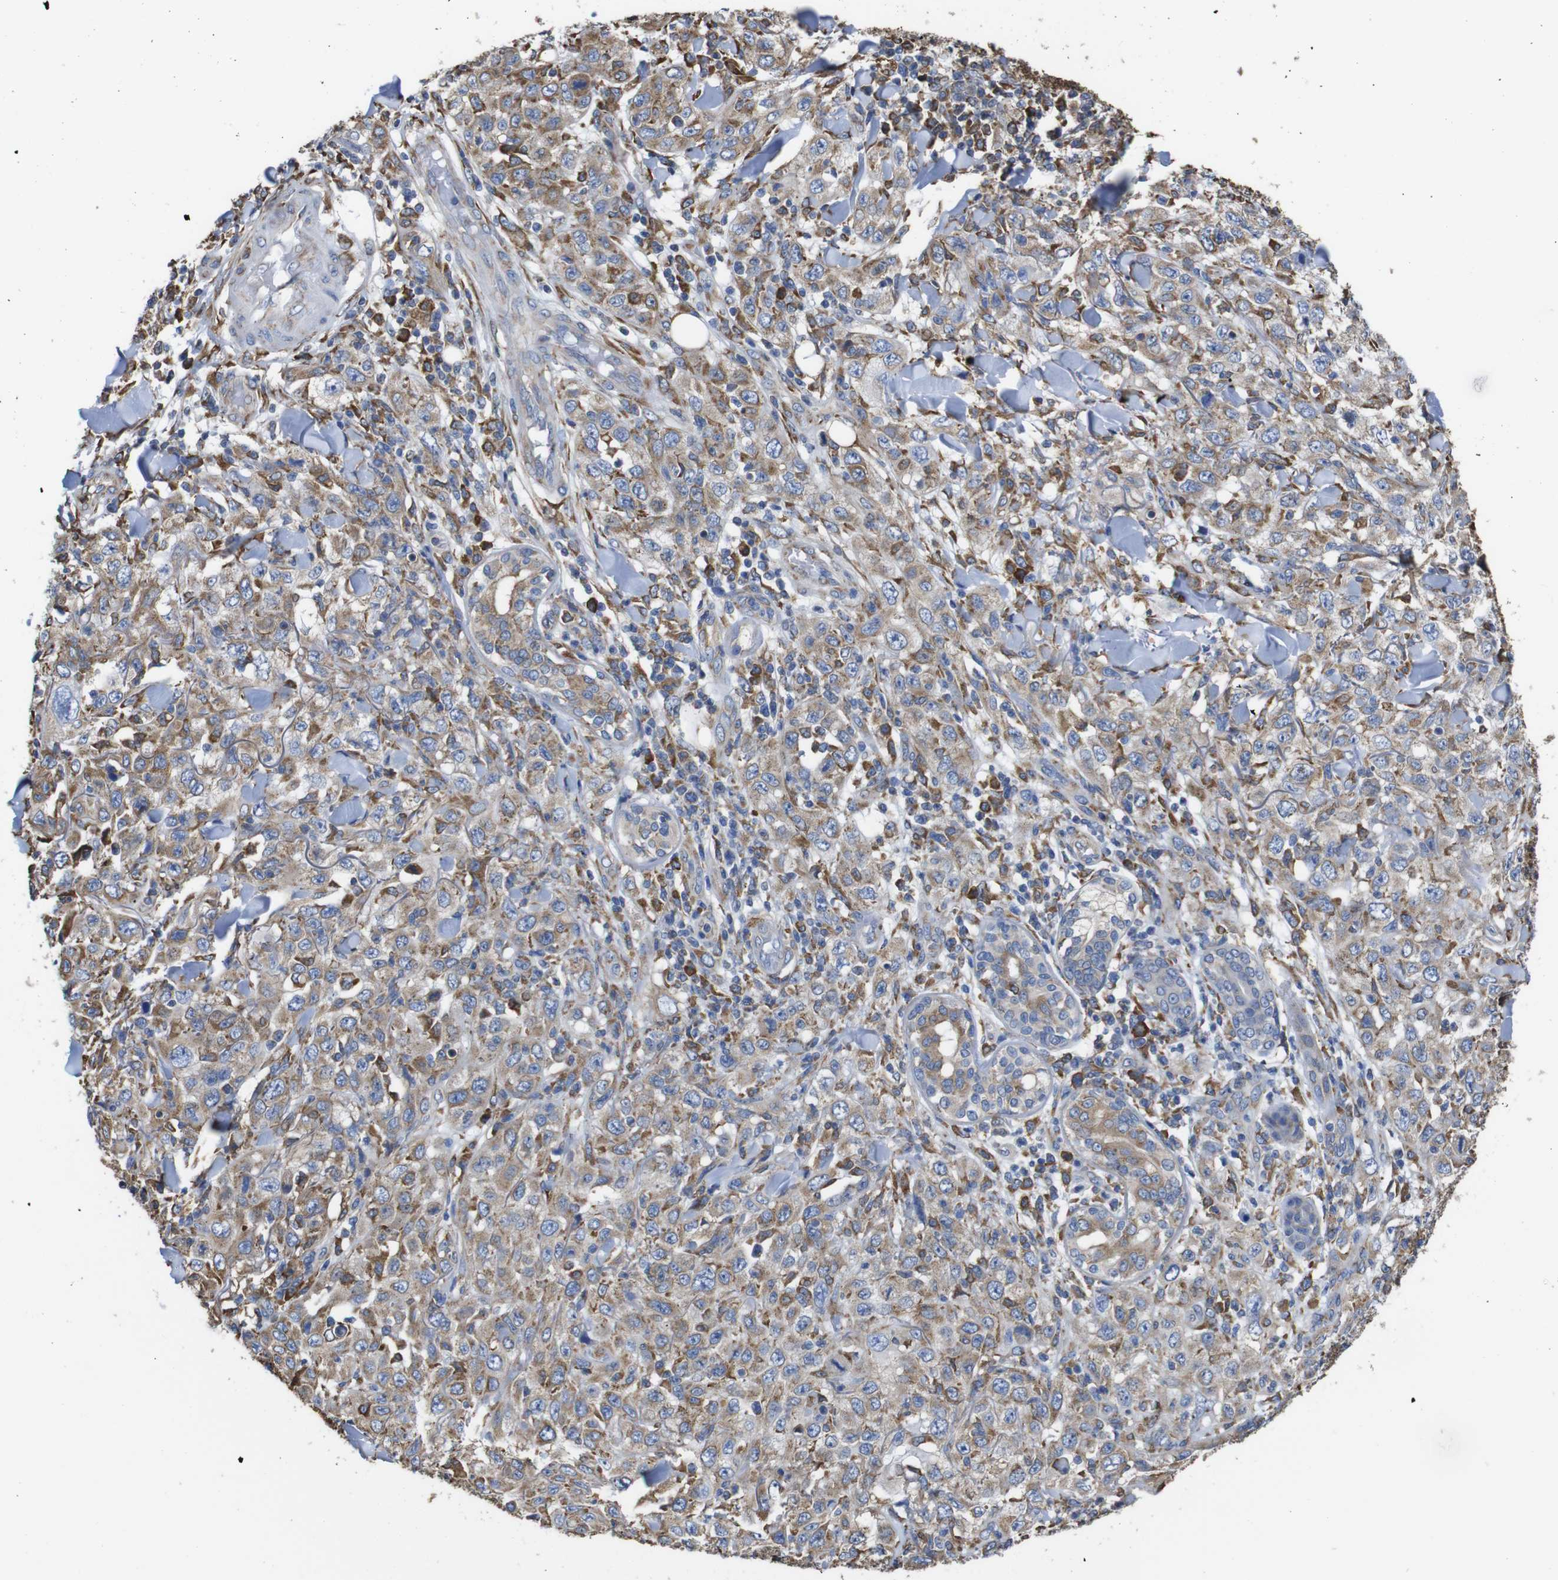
{"staining": {"intensity": "moderate", "quantity": ">75%", "location": "cytoplasmic/membranous"}, "tissue": "skin cancer", "cell_type": "Tumor cells", "image_type": "cancer", "snomed": [{"axis": "morphology", "description": "Squamous cell carcinoma, NOS"}, {"axis": "topography", "description": "Skin"}], "caption": "Brown immunohistochemical staining in skin squamous cell carcinoma exhibits moderate cytoplasmic/membranous expression in approximately >75% of tumor cells. (Brightfield microscopy of DAB IHC at high magnification).", "gene": "PPIB", "patient": {"sex": "female", "age": 88}}